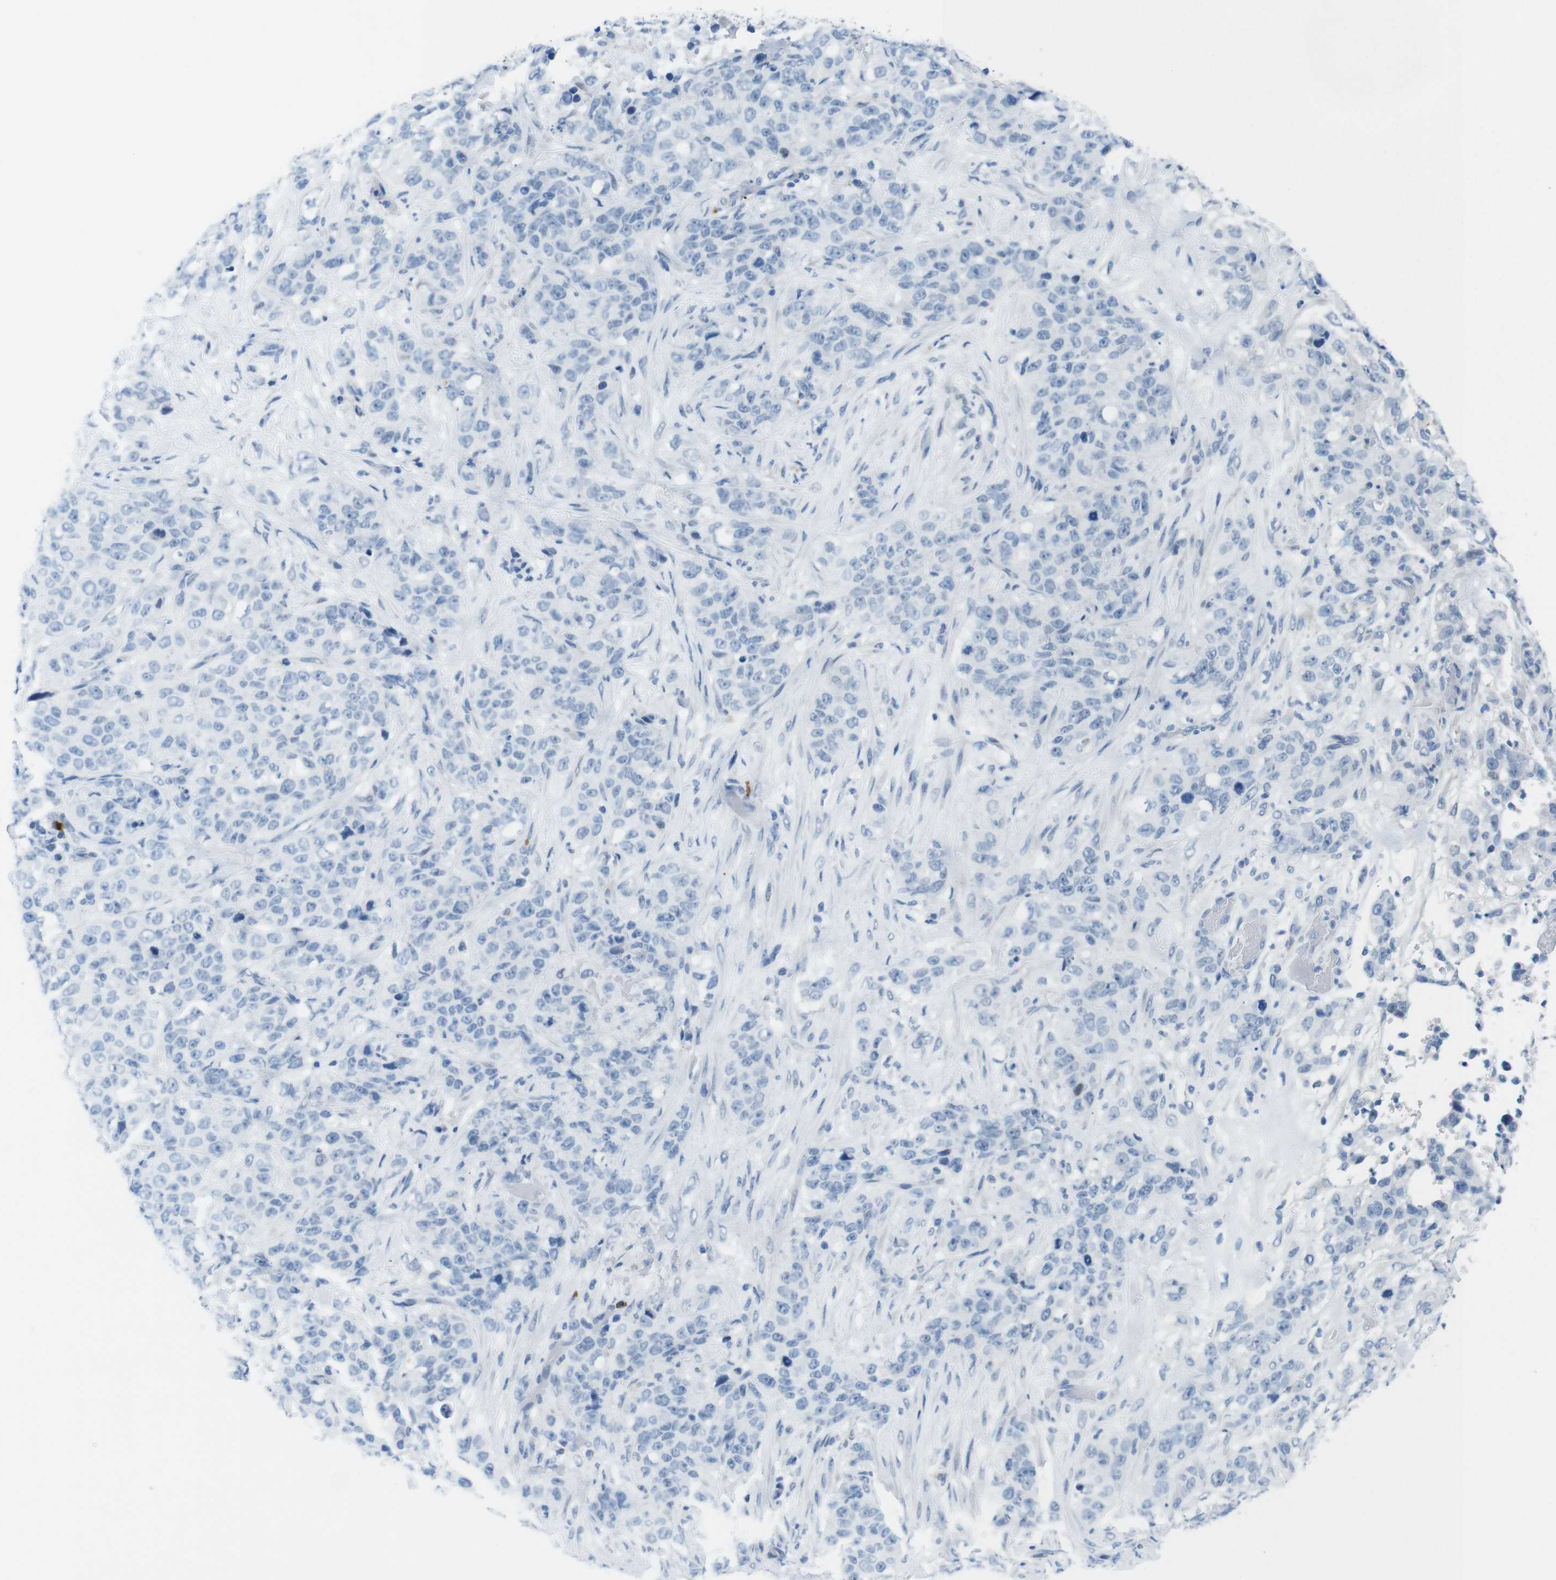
{"staining": {"intensity": "negative", "quantity": "none", "location": "none"}, "tissue": "stomach cancer", "cell_type": "Tumor cells", "image_type": "cancer", "snomed": [{"axis": "morphology", "description": "Adenocarcinoma, NOS"}, {"axis": "topography", "description": "Stomach"}], "caption": "Protein analysis of stomach adenocarcinoma shows no significant staining in tumor cells.", "gene": "OPN1SW", "patient": {"sex": "male", "age": 48}}